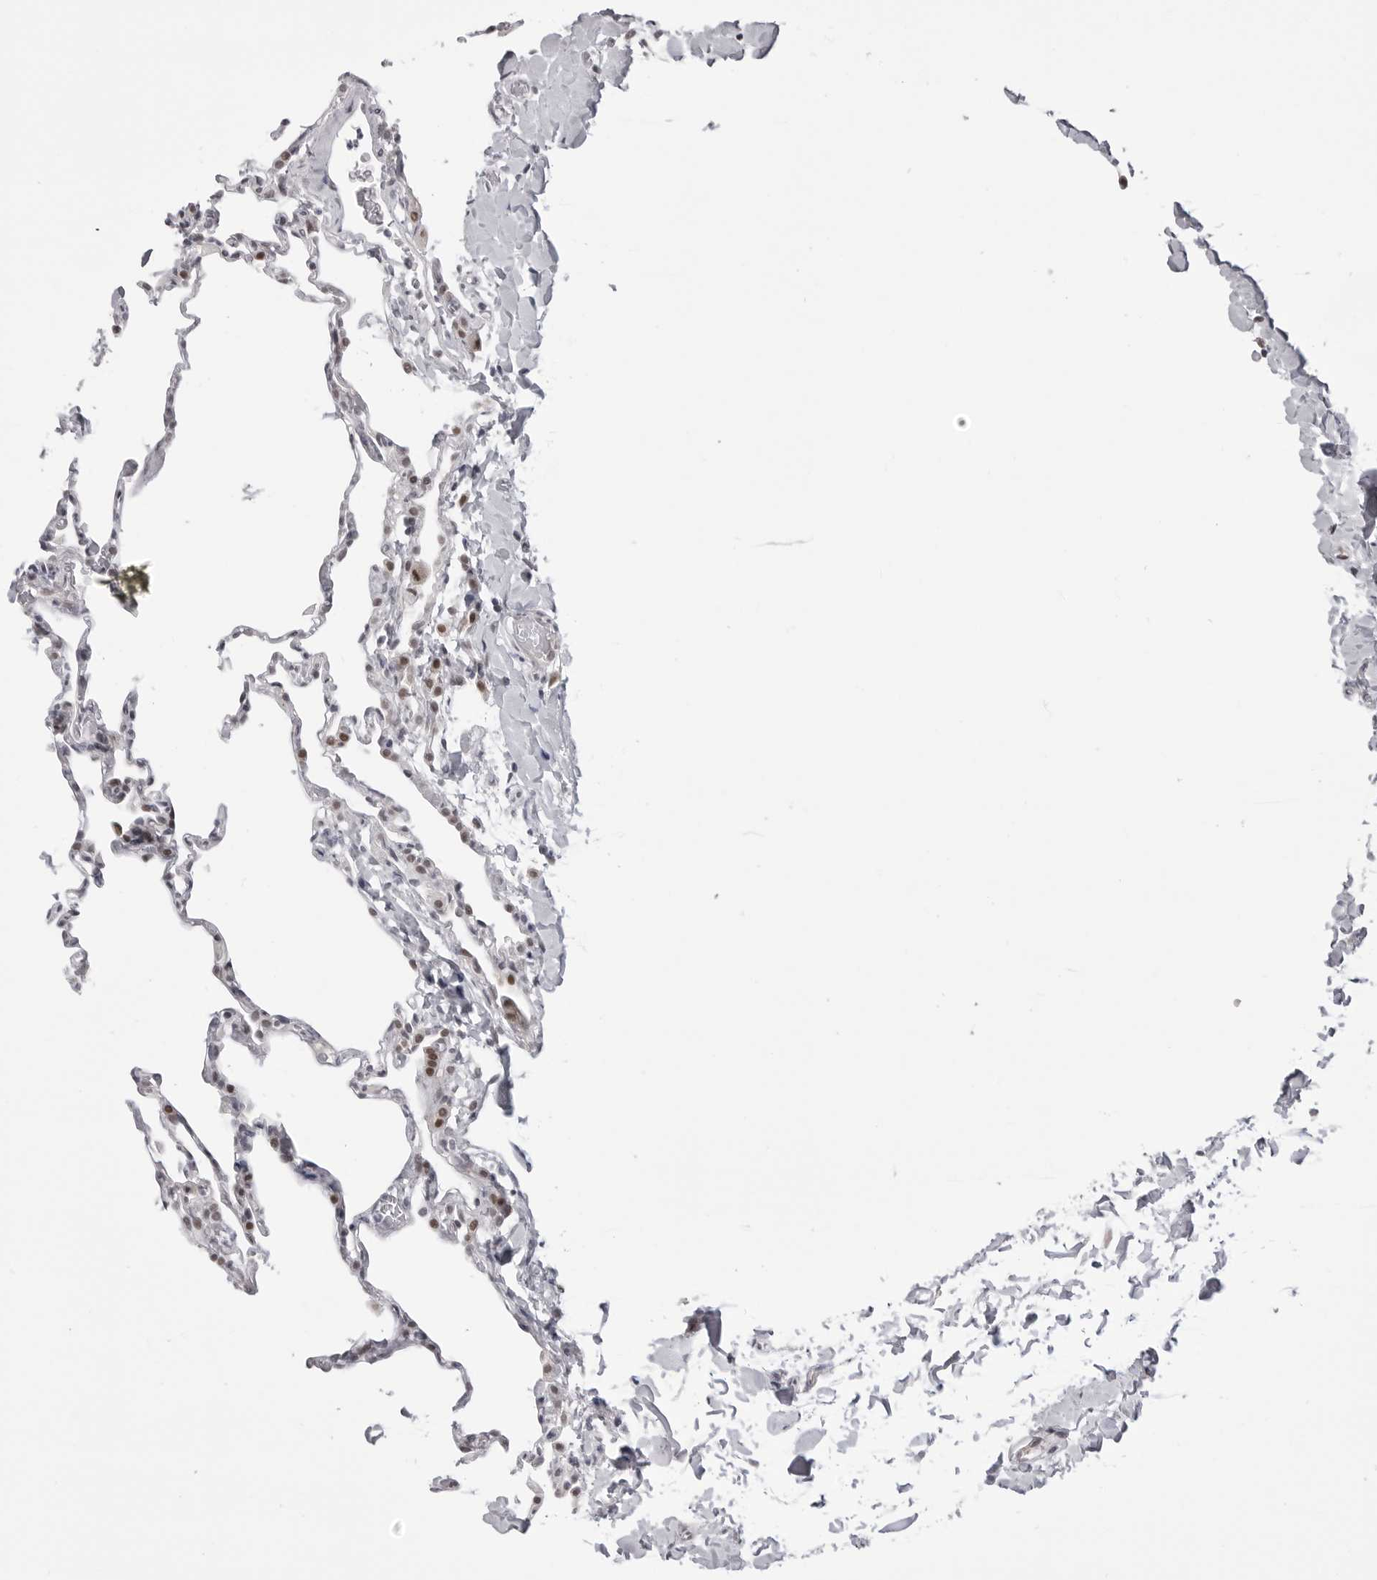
{"staining": {"intensity": "moderate", "quantity": "<25%", "location": "nuclear"}, "tissue": "lung", "cell_type": "Alveolar cells", "image_type": "normal", "snomed": [{"axis": "morphology", "description": "Normal tissue, NOS"}, {"axis": "topography", "description": "Lung"}], "caption": "Lung stained with immunohistochemistry shows moderate nuclear positivity in approximately <25% of alveolar cells.", "gene": "PHF3", "patient": {"sex": "male", "age": 20}}